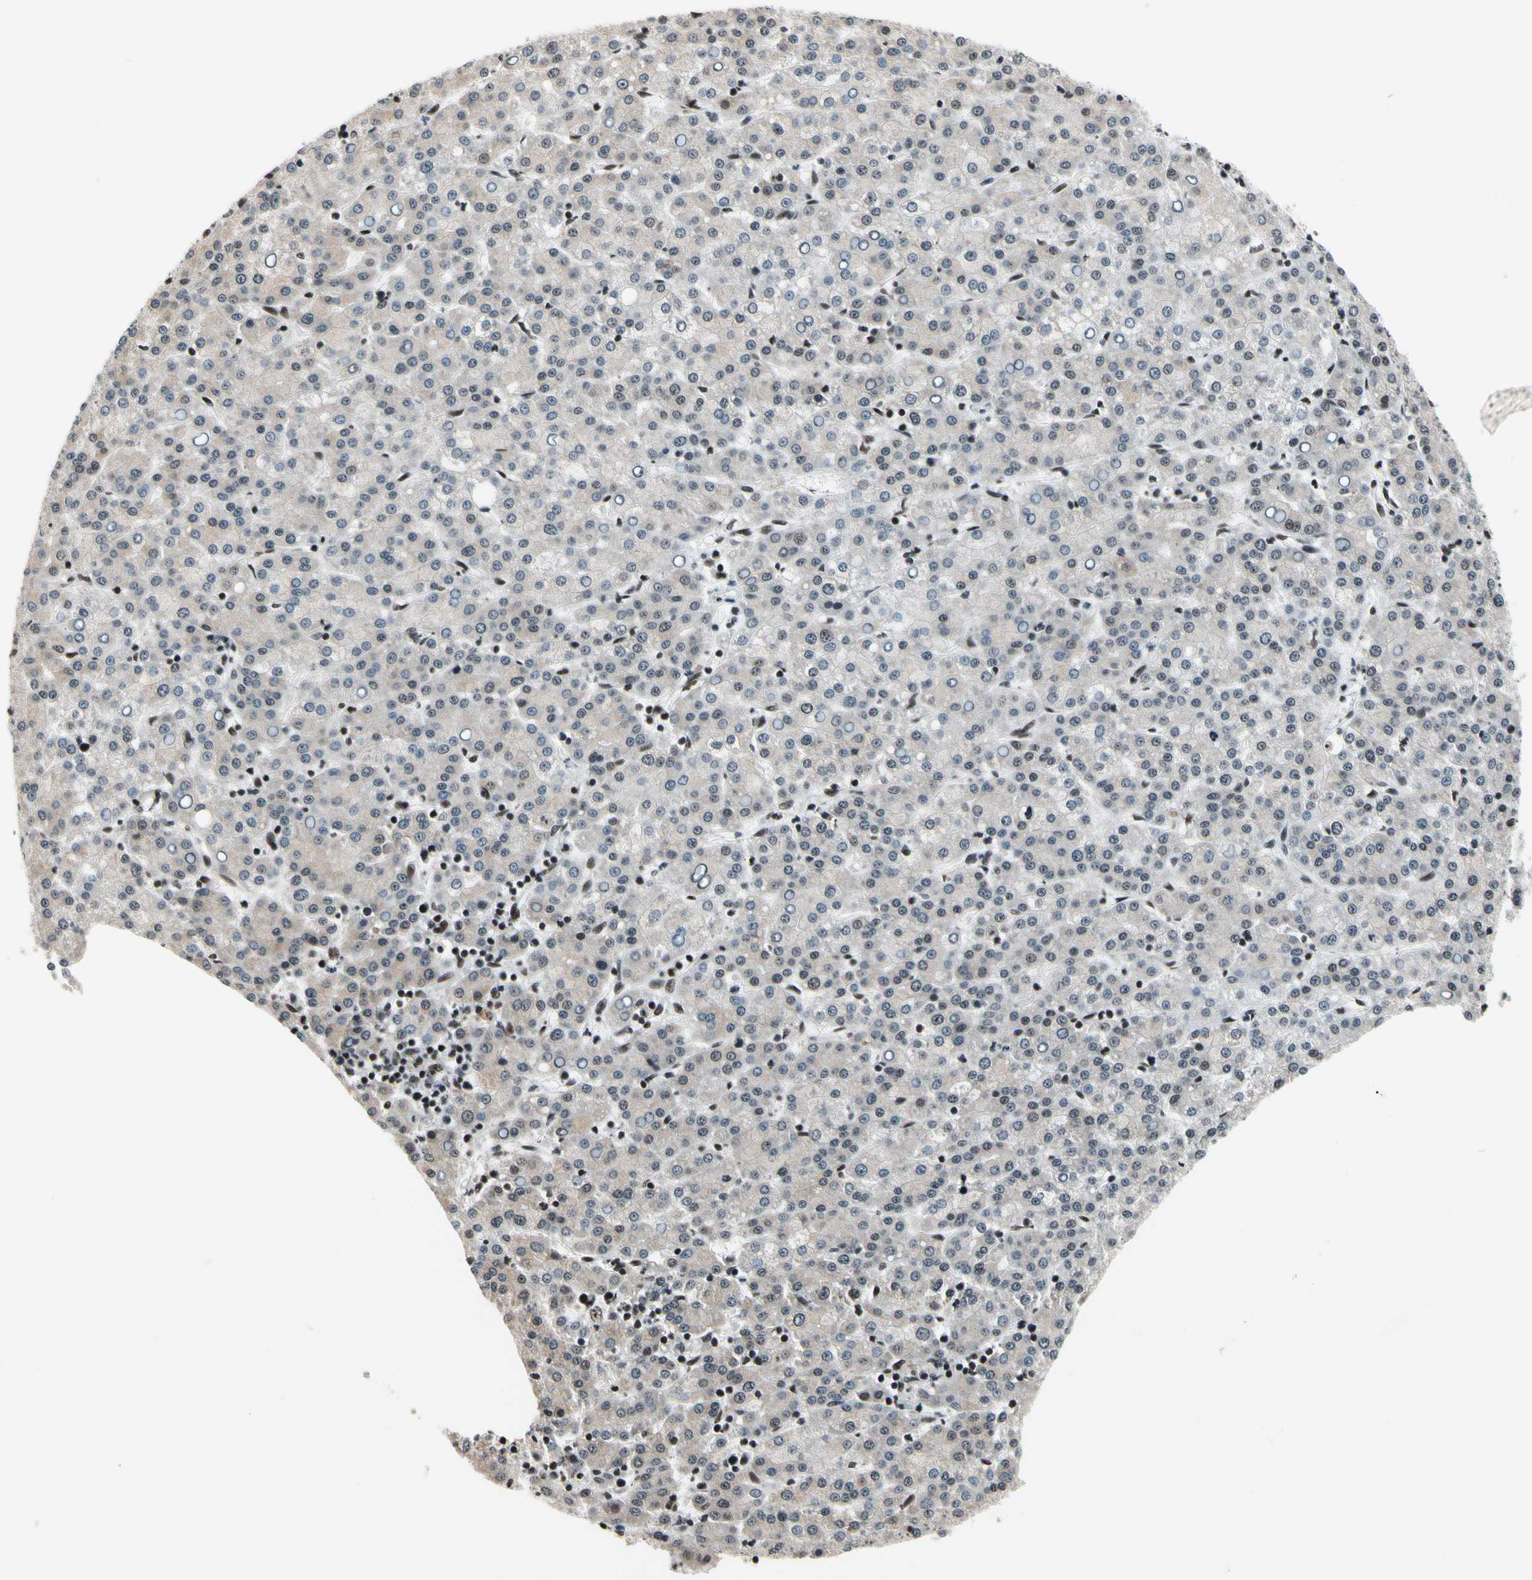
{"staining": {"intensity": "weak", "quantity": ">75%", "location": "cytoplasmic/membranous,nuclear"}, "tissue": "liver cancer", "cell_type": "Tumor cells", "image_type": "cancer", "snomed": [{"axis": "morphology", "description": "Carcinoma, Hepatocellular, NOS"}, {"axis": "topography", "description": "Liver"}], "caption": "Immunohistochemistry (IHC) of human hepatocellular carcinoma (liver) reveals low levels of weak cytoplasmic/membranous and nuclear positivity in approximately >75% of tumor cells.", "gene": "RECQL", "patient": {"sex": "female", "age": 58}}